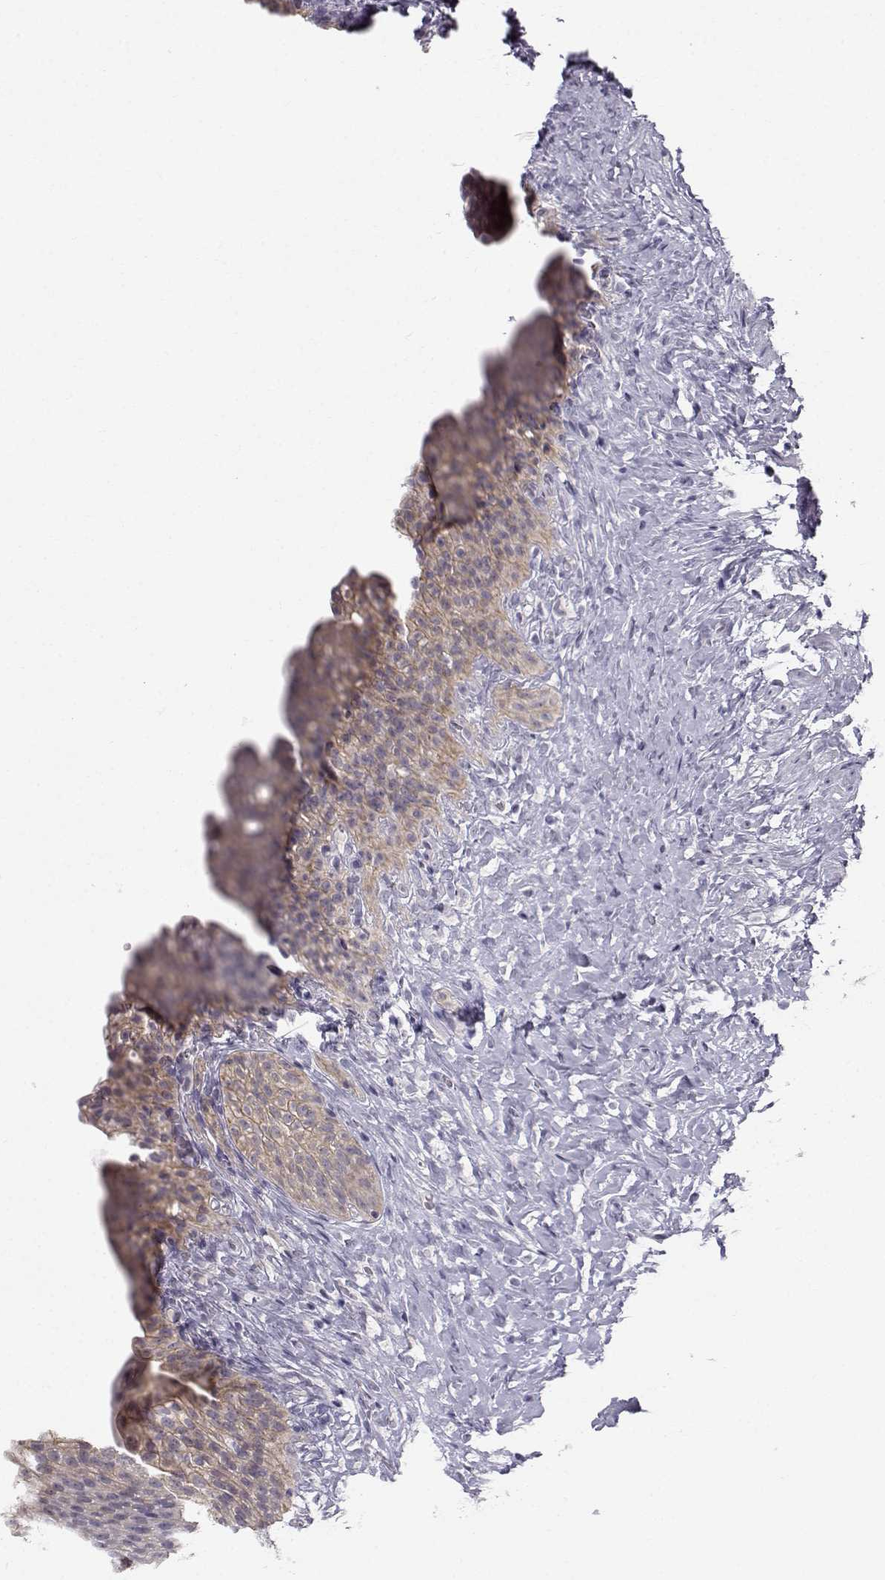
{"staining": {"intensity": "weak", "quantity": "<25%", "location": "cytoplasmic/membranous"}, "tissue": "urinary bladder", "cell_type": "Urothelial cells", "image_type": "normal", "snomed": [{"axis": "morphology", "description": "Normal tissue, NOS"}, {"axis": "topography", "description": "Urinary bladder"}], "caption": "Immunohistochemical staining of normal urinary bladder demonstrates no significant positivity in urothelial cells.", "gene": "ZNF185", "patient": {"sex": "male", "age": 76}}